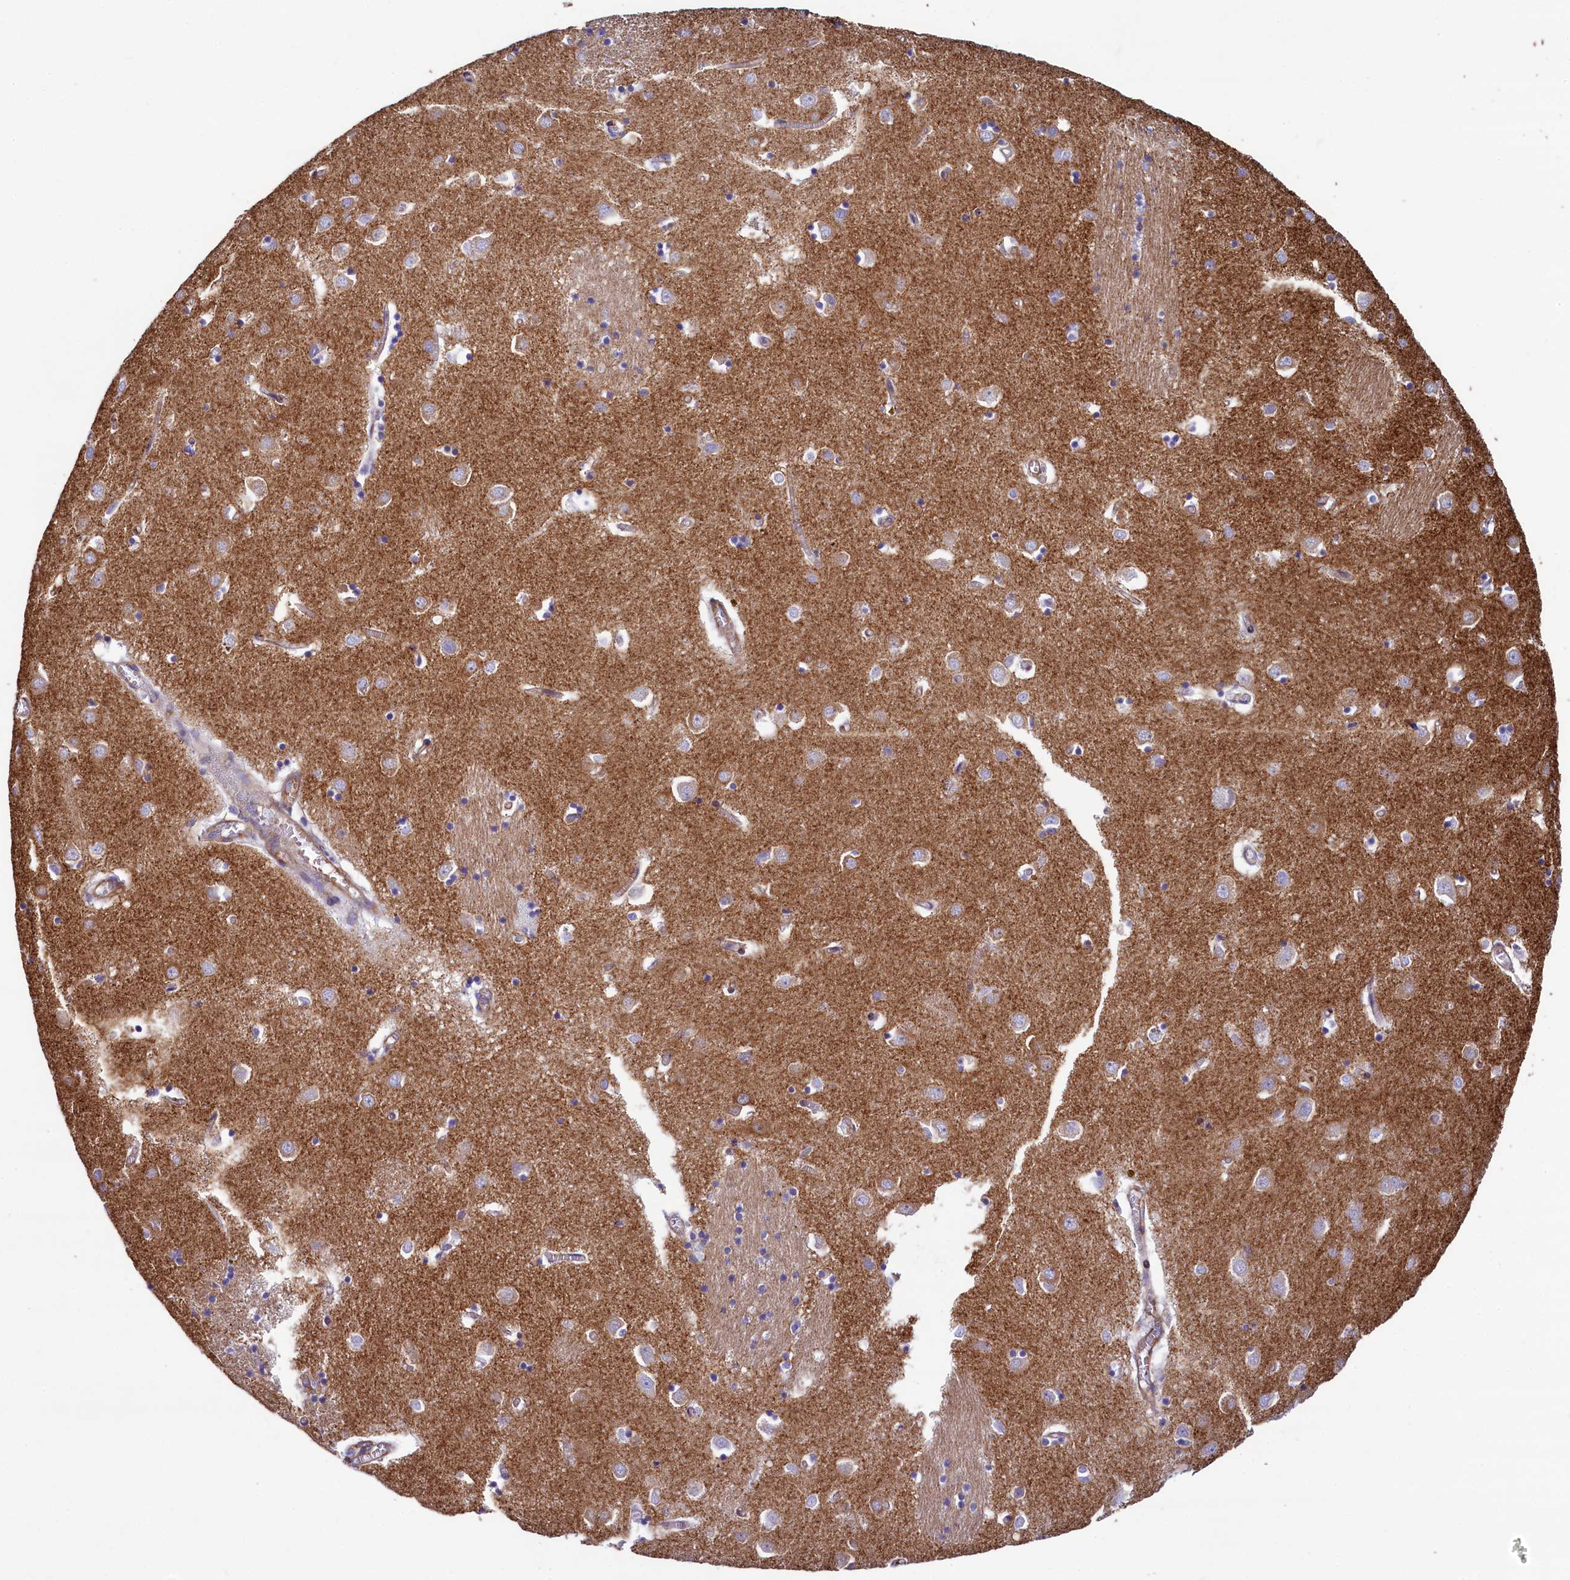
{"staining": {"intensity": "weak", "quantity": "<25%", "location": "cytoplasmic/membranous"}, "tissue": "caudate", "cell_type": "Glial cells", "image_type": "normal", "snomed": [{"axis": "morphology", "description": "Normal tissue, NOS"}, {"axis": "topography", "description": "Lateral ventricle wall"}], "caption": "A high-resolution image shows IHC staining of benign caudate, which demonstrates no significant staining in glial cells.", "gene": "GPR21", "patient": {"sex": "male", "age": 70}}